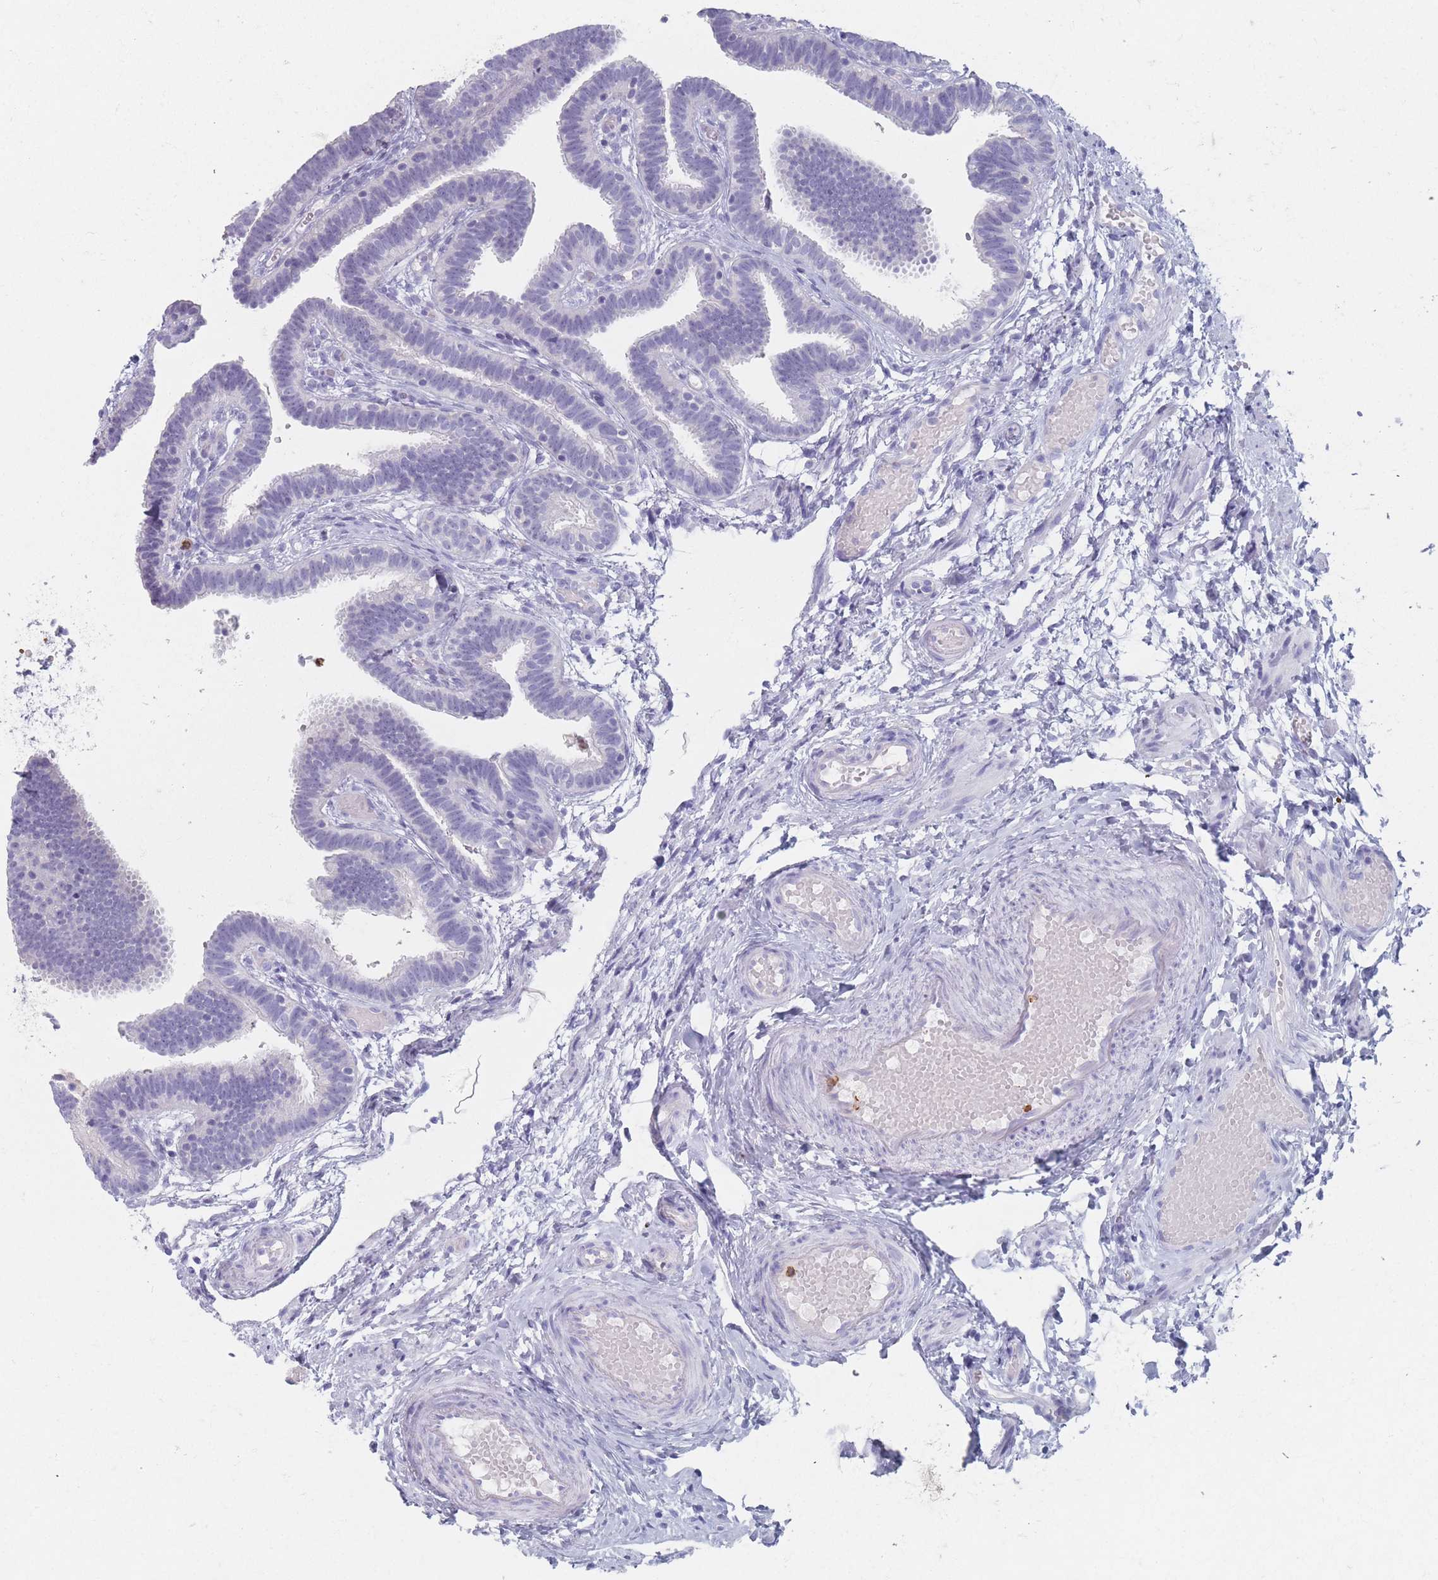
{"staining": {"intensity": "negative", "quantity": "none", "location": "none"}, "tissue": "fallopian tube", "cell_type": "Glandular cells", "image_type": "normal", "snomed": [{"axis": "morphology", "description": "Normal tissue, NOS"}, {"axis": "topography", "description": "Fallopian tube"}], "caption": "Fallopian tube stained for a protein using IHC displays no expression glandular cells.", "gene": "ATP1A3", "patient": {"sex": "female", "age": 37}}